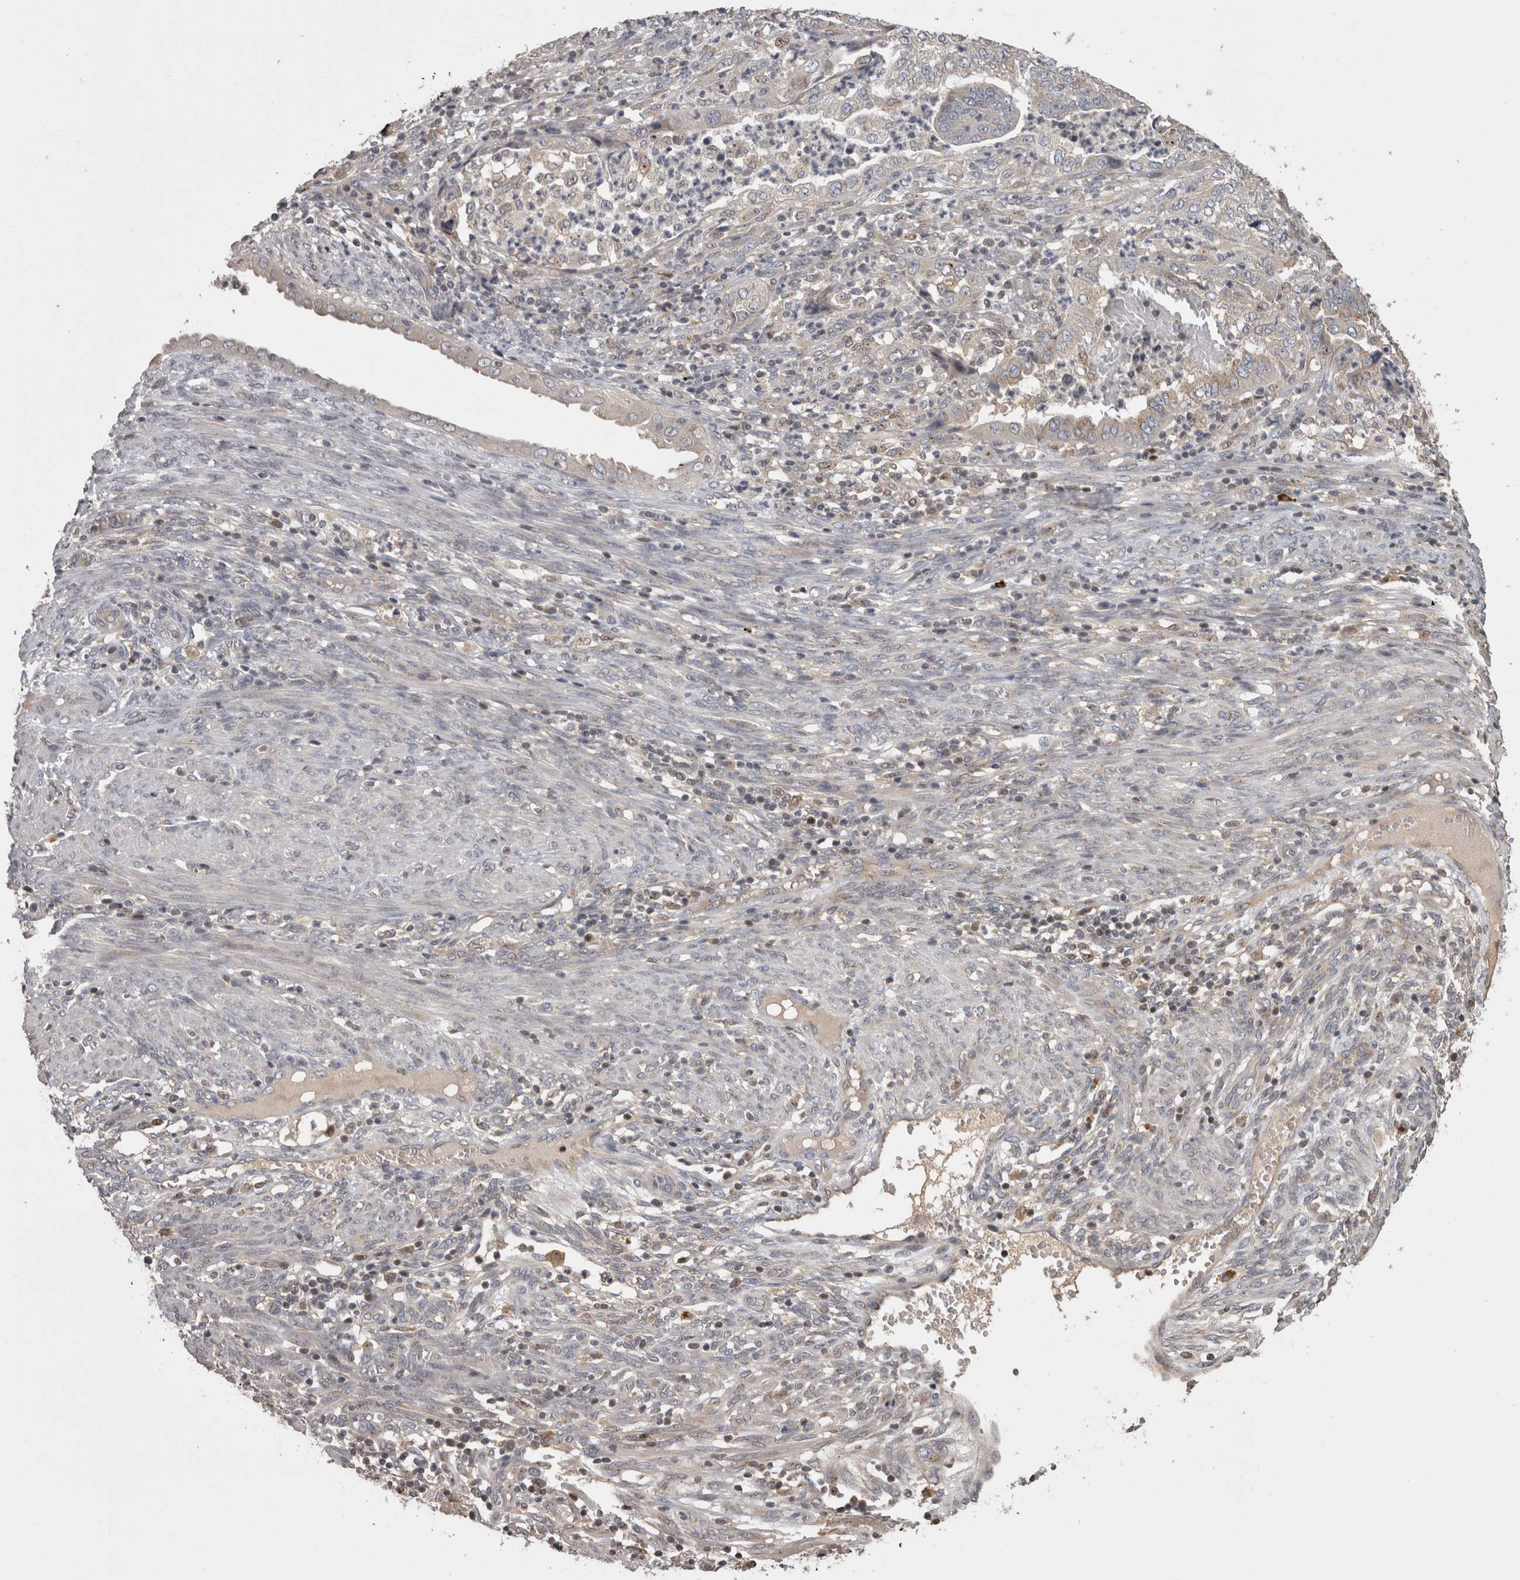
{"staining": {"intensity": "negative", "quantity": "none", "location": "none"}, "tissue": "endometrial cancer", "cell_type": "Tumor cells", "image_type": "cancer", "snomed": [{"axis": "morphology", "description": "Adenocarcinoma, NOS"}, {"axis": "topography", "description": "Endometrium"}], "caption": "IHC of endometrial cancer shows no staining in tumor cells.", "gene": "PCM1", "patient": {"sex": "female", "age": 51}}